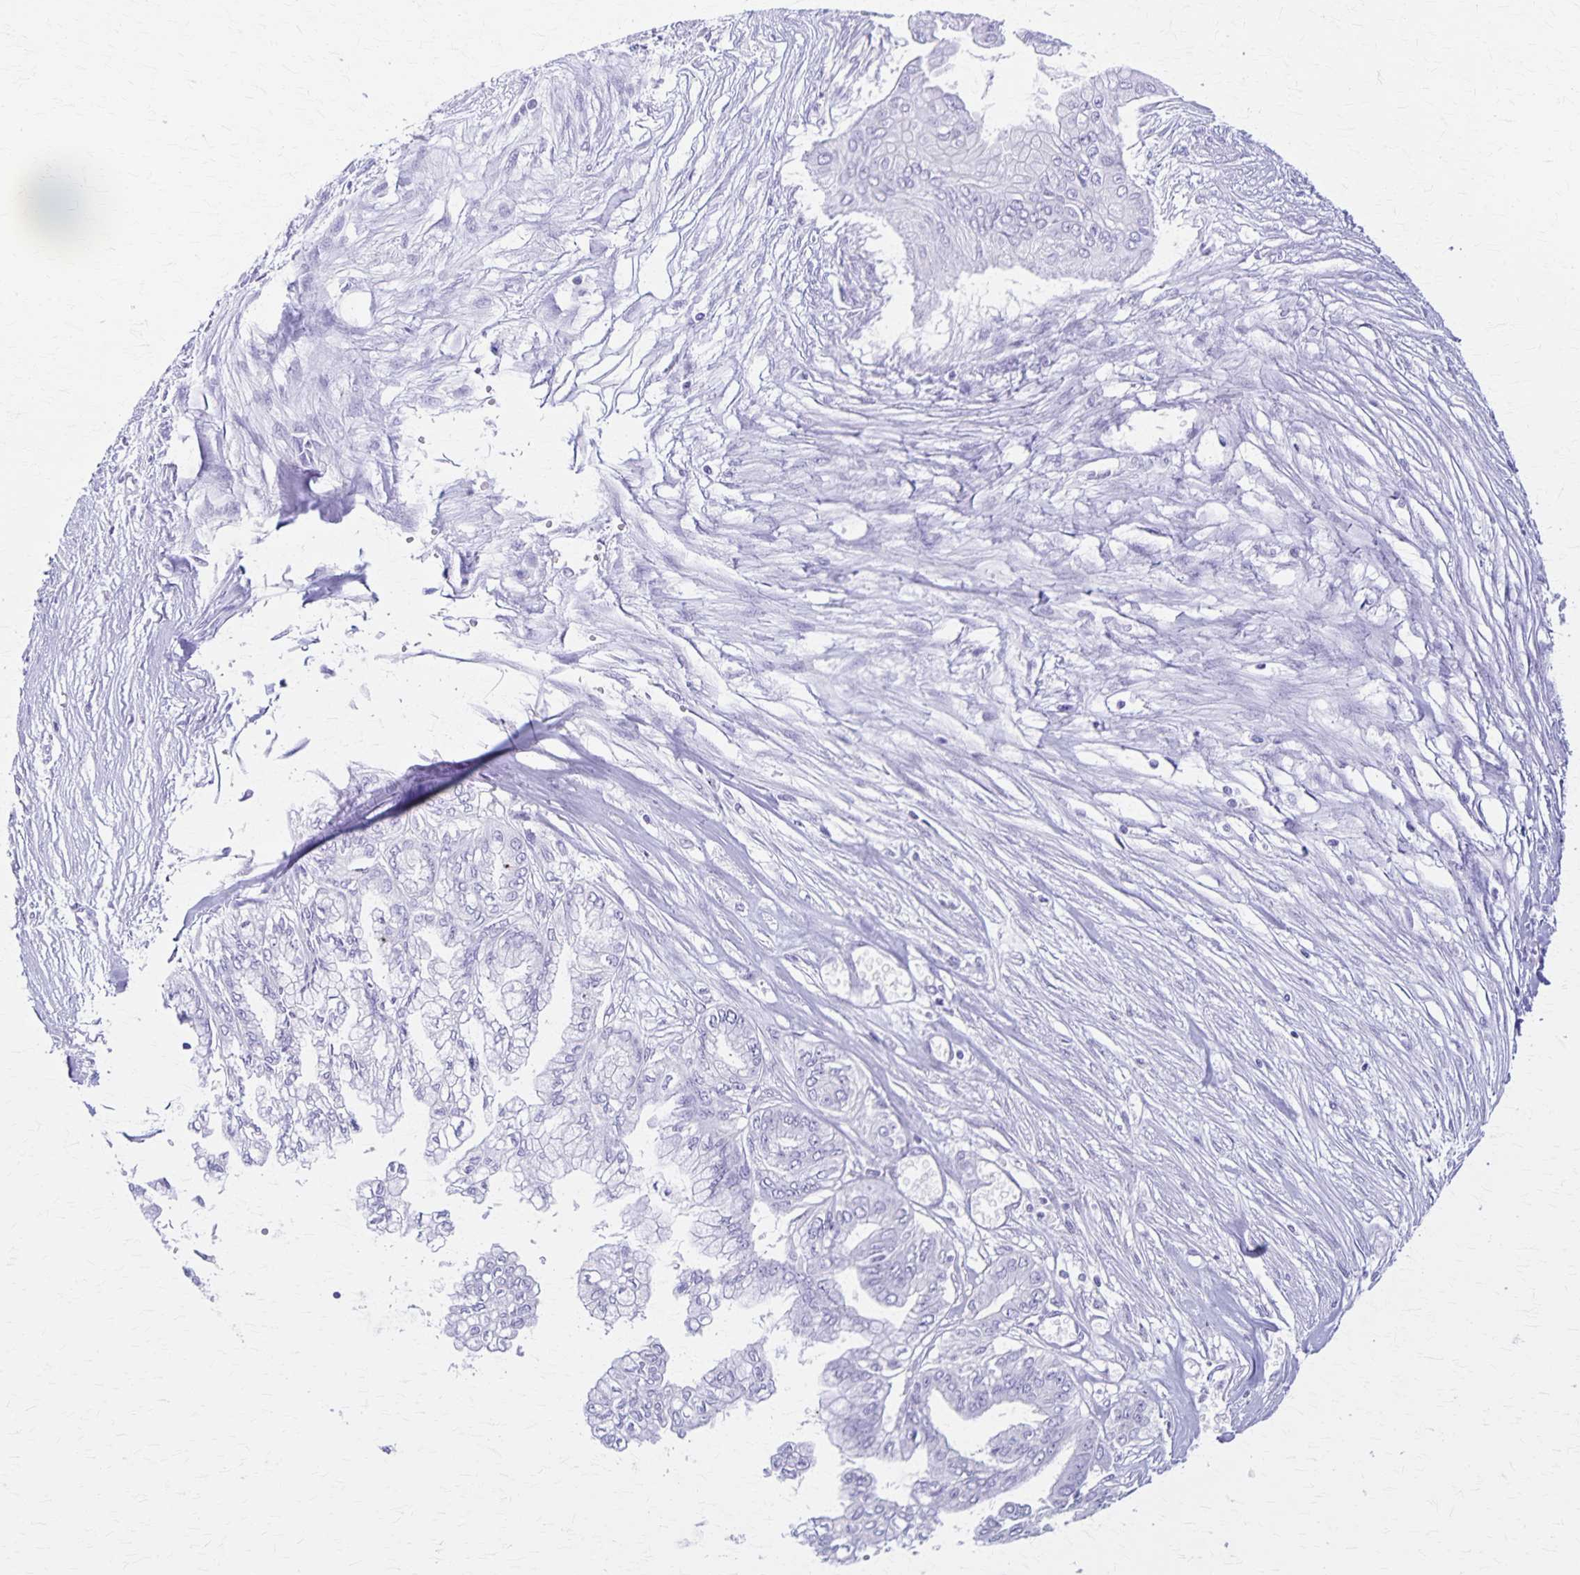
{"staining": {"intensity": "negative", "quantity": "none", "location": "none"}, "tissue": "pancreatic cancer", "cell_type": "Tumor cells", "image_type": "cancer", "snomed": [{"axis": "morphology", "description": "Adenocarcinoma, NOS"}, {"axis": "topography", "description": "Pancreas"}], "caption": "IHC photomicrograph of neoplastic tissue: human adenocarcinoma (pancreatic) stained with DAB demonstrates no significant protein positivity in tumor cells.", "gene": "DEFA5", "patient": {"sex": "female", "age": 68}}